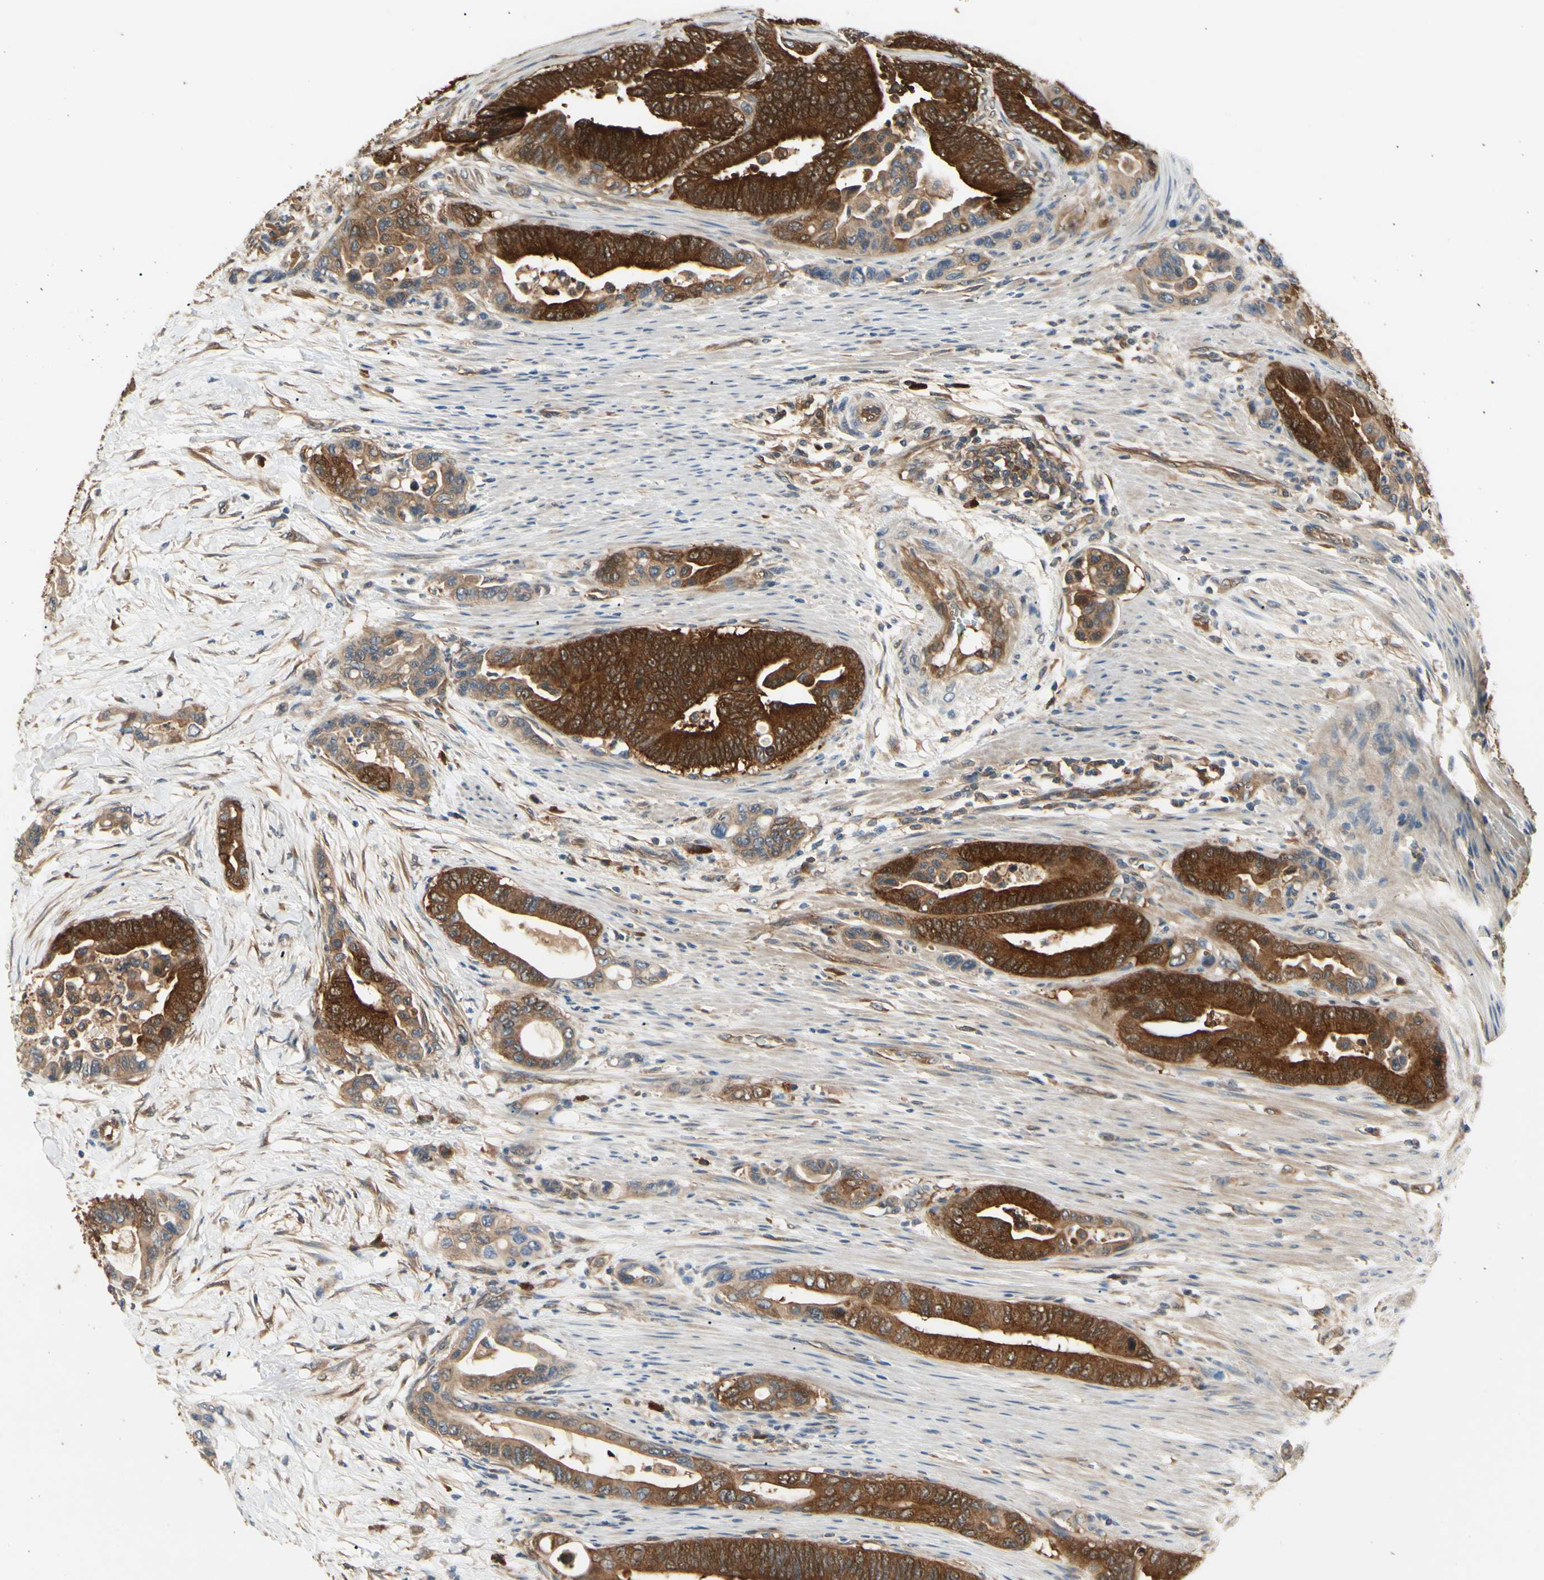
{"staining": {"intensity": "strong", "quantity": ">75%", "location": "cytoplasmic/membranous"}, "tissue": "colorectal cancer", "cell_type": "Tumor cells", "image_type": "cancer", "snomed": [{"axis": "morphology", "description": "Normal tissue, NOS"}, {"axis": "morphology", "description": "Adenocarcinoma, NOS"}, {"axis": "topography", "description": "Colon"}], "caption": "Immunohistochemistry (DAB) staining of colorectal cancer (adenocarcinoma) demonstrates strong cytoplasmic/membranous protein expression in about >75% of tumor cells. (Brightfield microscopy of DAB IHC at high magnification).", "gene": "NME1-NME2", "patient": {"sex": "male", "age": 82}}